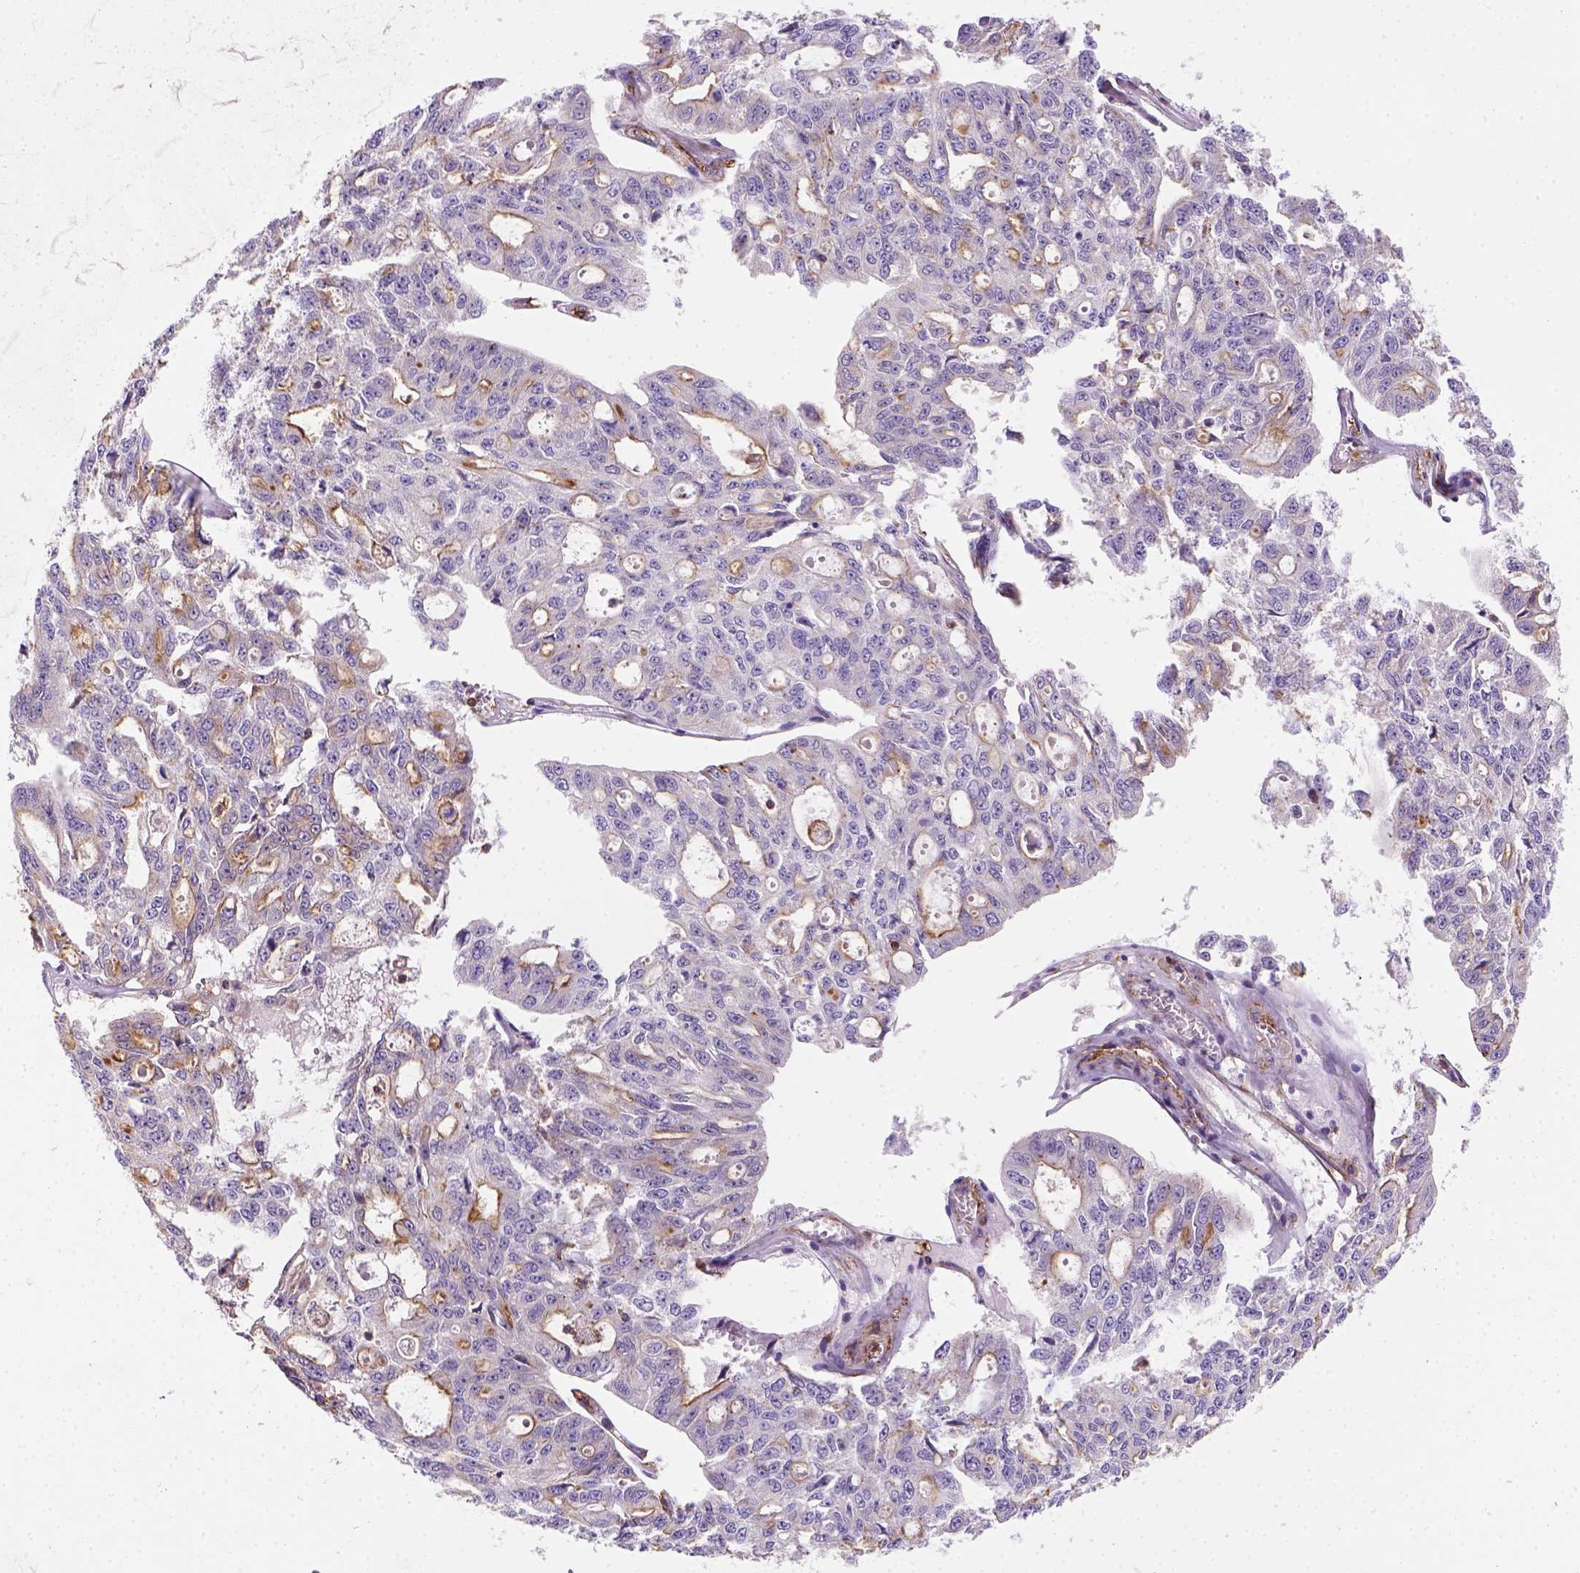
{"staining": {"intensity": "moderate", "quantity": "<25%", "location": "cytoplasmic/membranous"}, "tissue": "ovarian cancer", "cell_type": "Tumor cells", "image_type": "cancer", "snomed": [{"axis": "morphology", "description": "Carcinoma, endometroid"}, {"axis": "topography", "description": "Ovary"}], "caption": "IHC image of neoplastic tissue: human ovarian cancer (endometroid carcinoma) stained using immunohistochemistry (IHC) shows low levels of moderate protein expression localized specifically in the cytoplasmic/membranous of tumor cells, appearing as a cytoplasmic/membranous brown color.", "gene": "GPRC5D", "patient": {"sex": "female", "age": 65}}